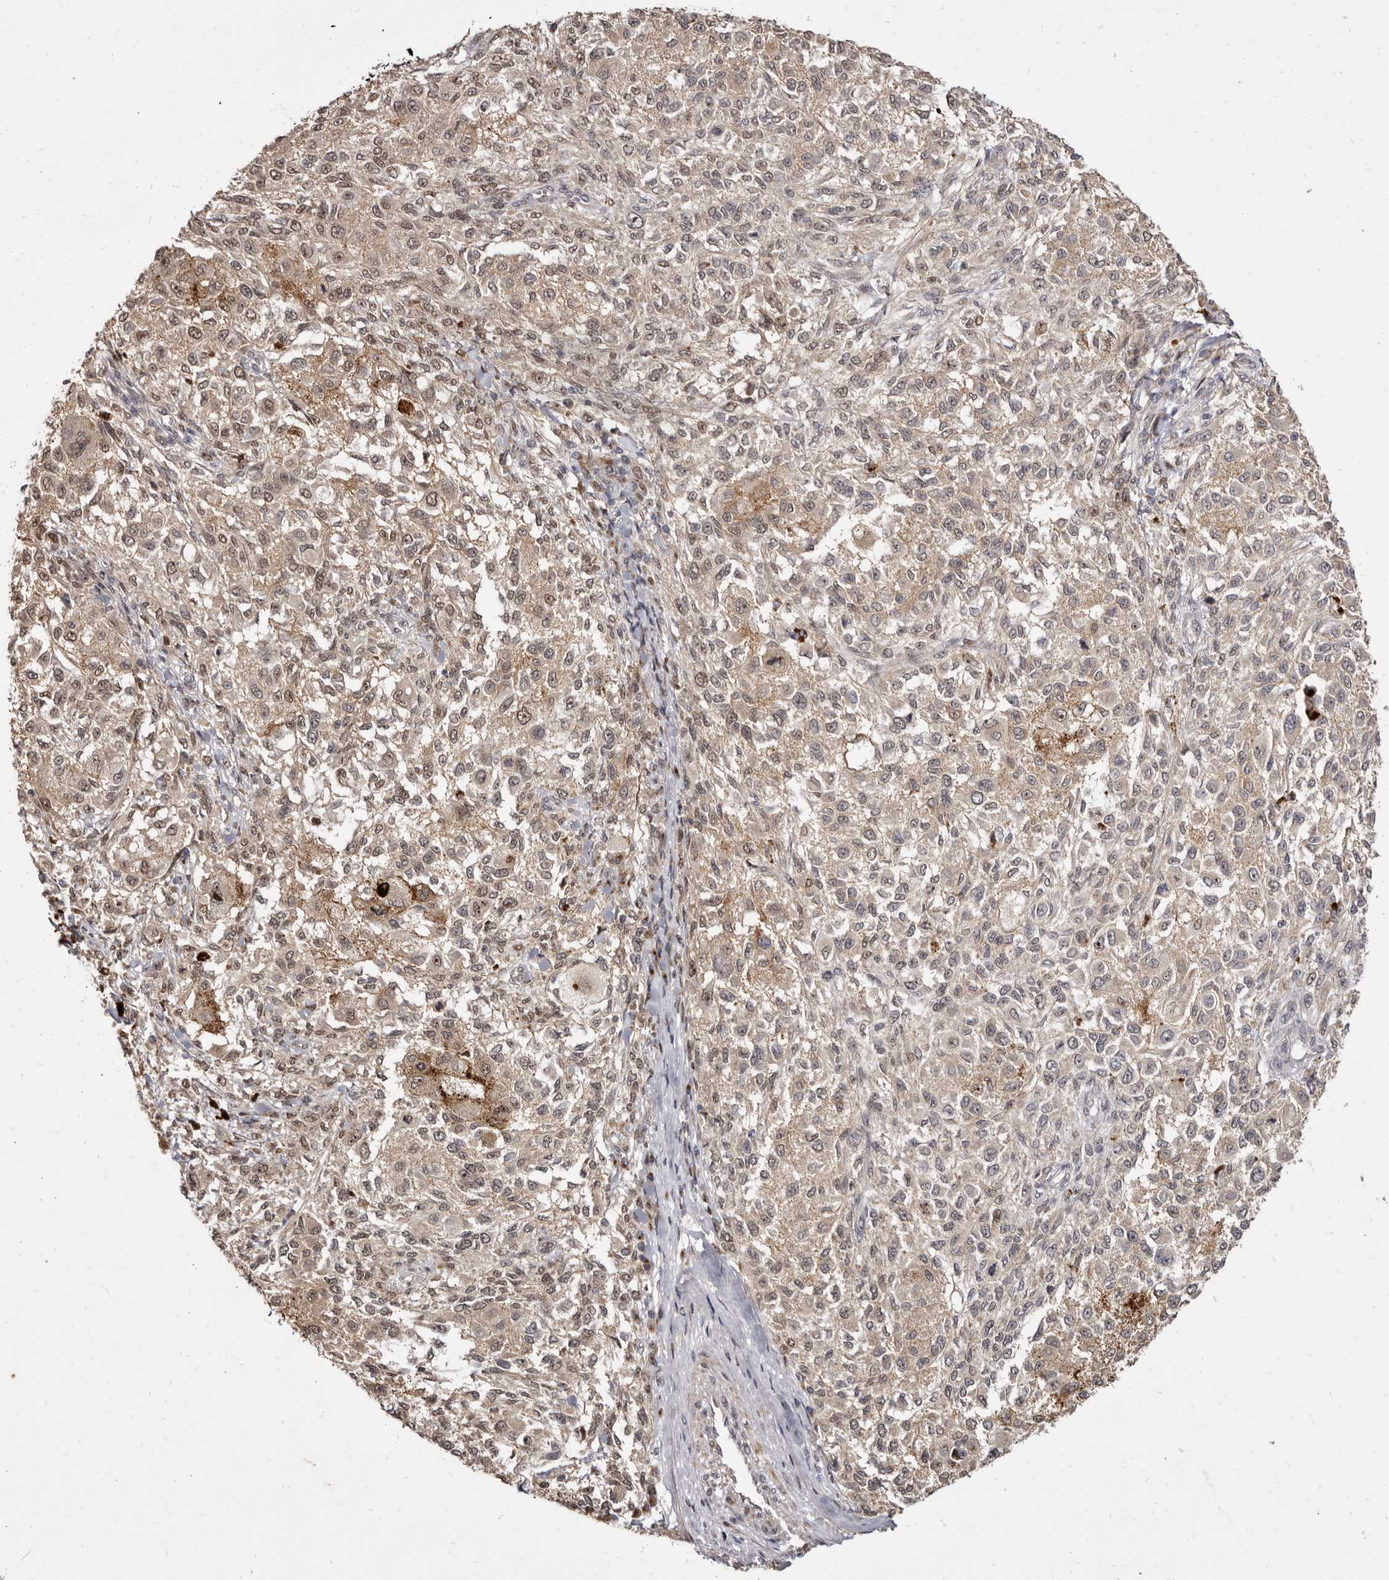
{"staining": {"intensity": "moderate", "quantity": "25%-75%", "location": "cytoplasmic/membranous,nuclear"}, "tissue": "melanoma", "cell_type": "Tumor cells", "image_type": "cancer", "snomed": [{"axis": "morphology", "description": "Necrosis, NOS"}, {"axis": "morphology", "description": "Malignant melanoma, NOS"}, {"axis": "topography", "description": "Skin"}], "caption": "Tumor cells display moderate cytoplasmic/membranous and nuclear expression in about 25%-75% of cells in melanoma. The protein of interest is stained brown, and the nuclei are stained in blue (DAB IHC with brightfield microscopy, high magnification).", "gene": "ZNF326", "patient": {"sex": "female", "age": 87}}